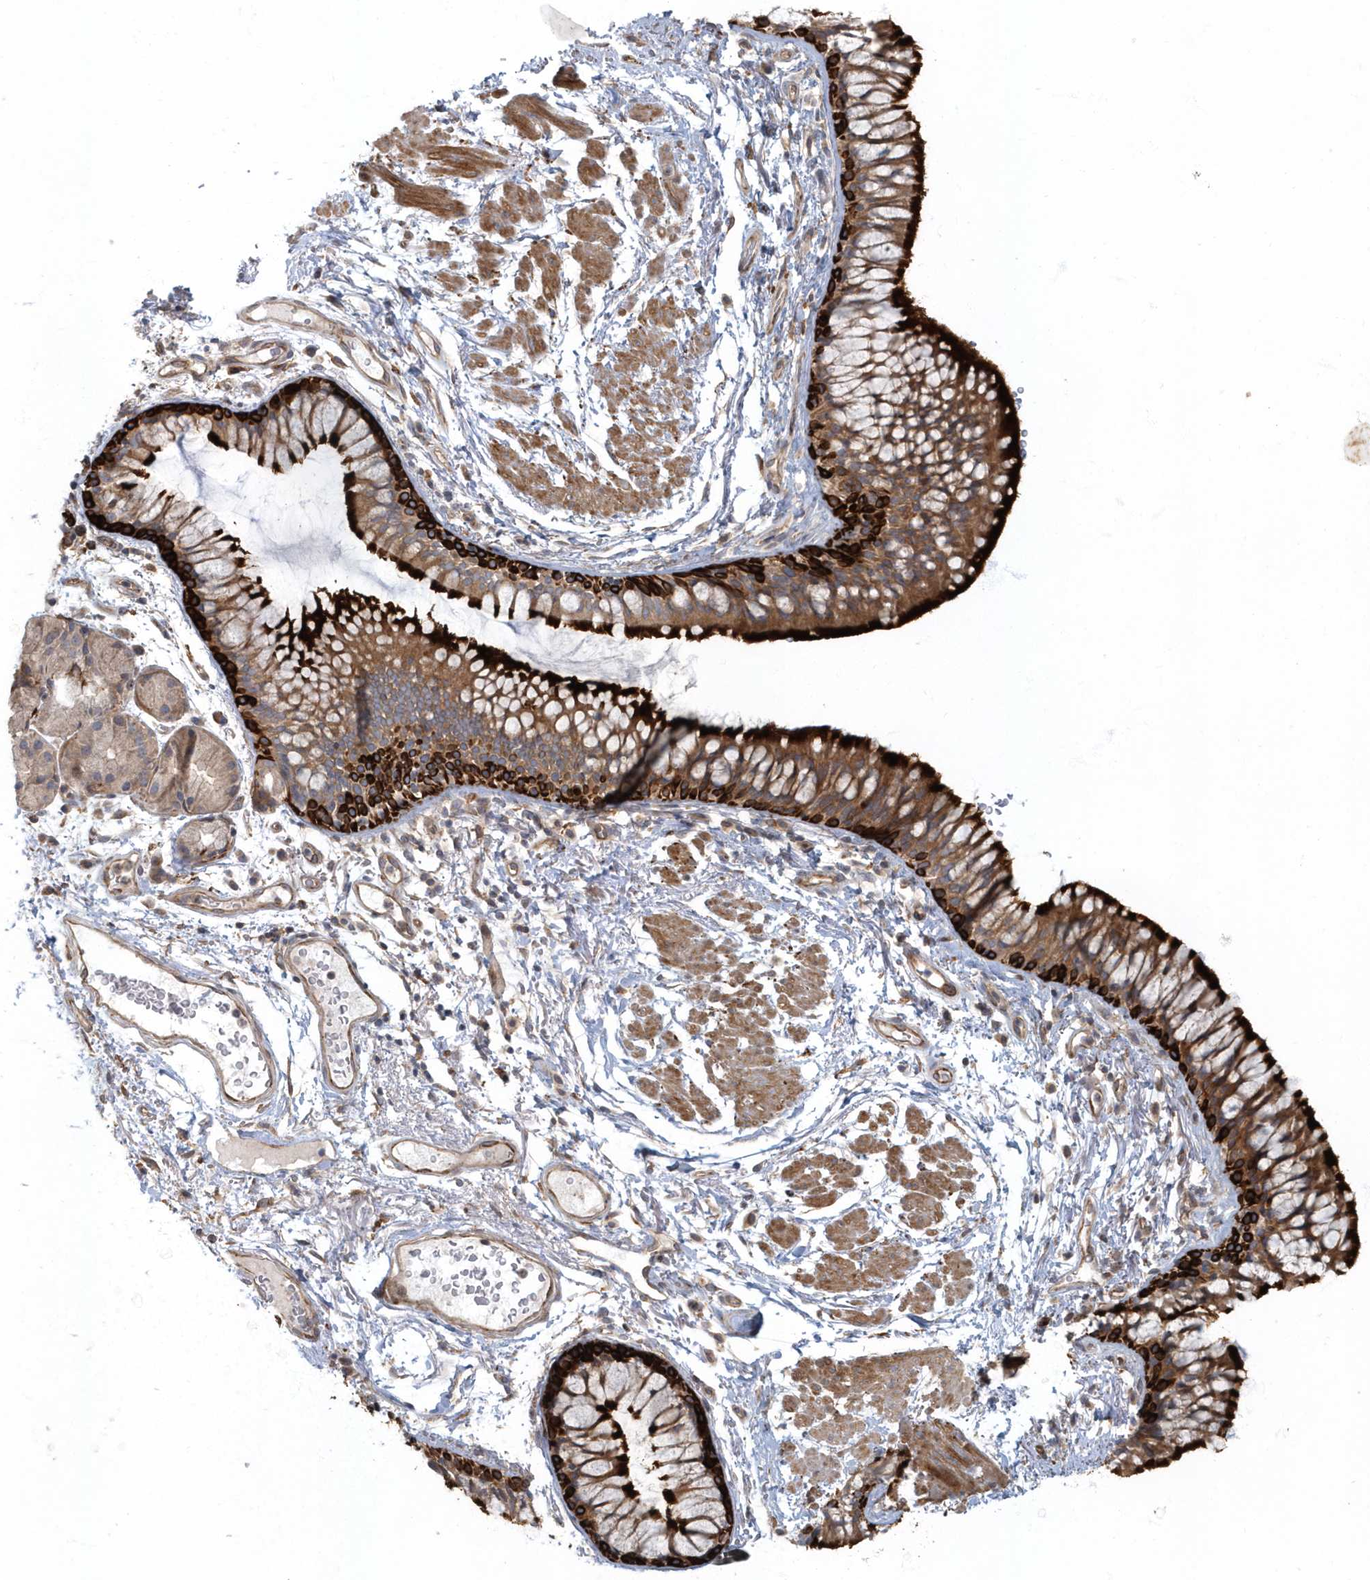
{"staining": {"intensity": "strong", "quantity": ">75%", "location": "cytoplasmic/membranous"}, "tissue": "bronchus", "cell_type": "Respiratory epithelial cells", "image_type": "normal", "snomed": [{"axis": "morphology", "description": "Normal tissue, NOS"}, {"axis": "topography", "description": "Cartilage tissue"}, {"axis": "topography", "description": "Bronchus"}], "caption": "Bronchus stained with immunohistochemistry displays strong cytoplasmic/membranous expression in approximately >75% of respiratory epithelial cells.", "gene": "ARHGEF38", "patient": {"sex": "female", "age": 73}}